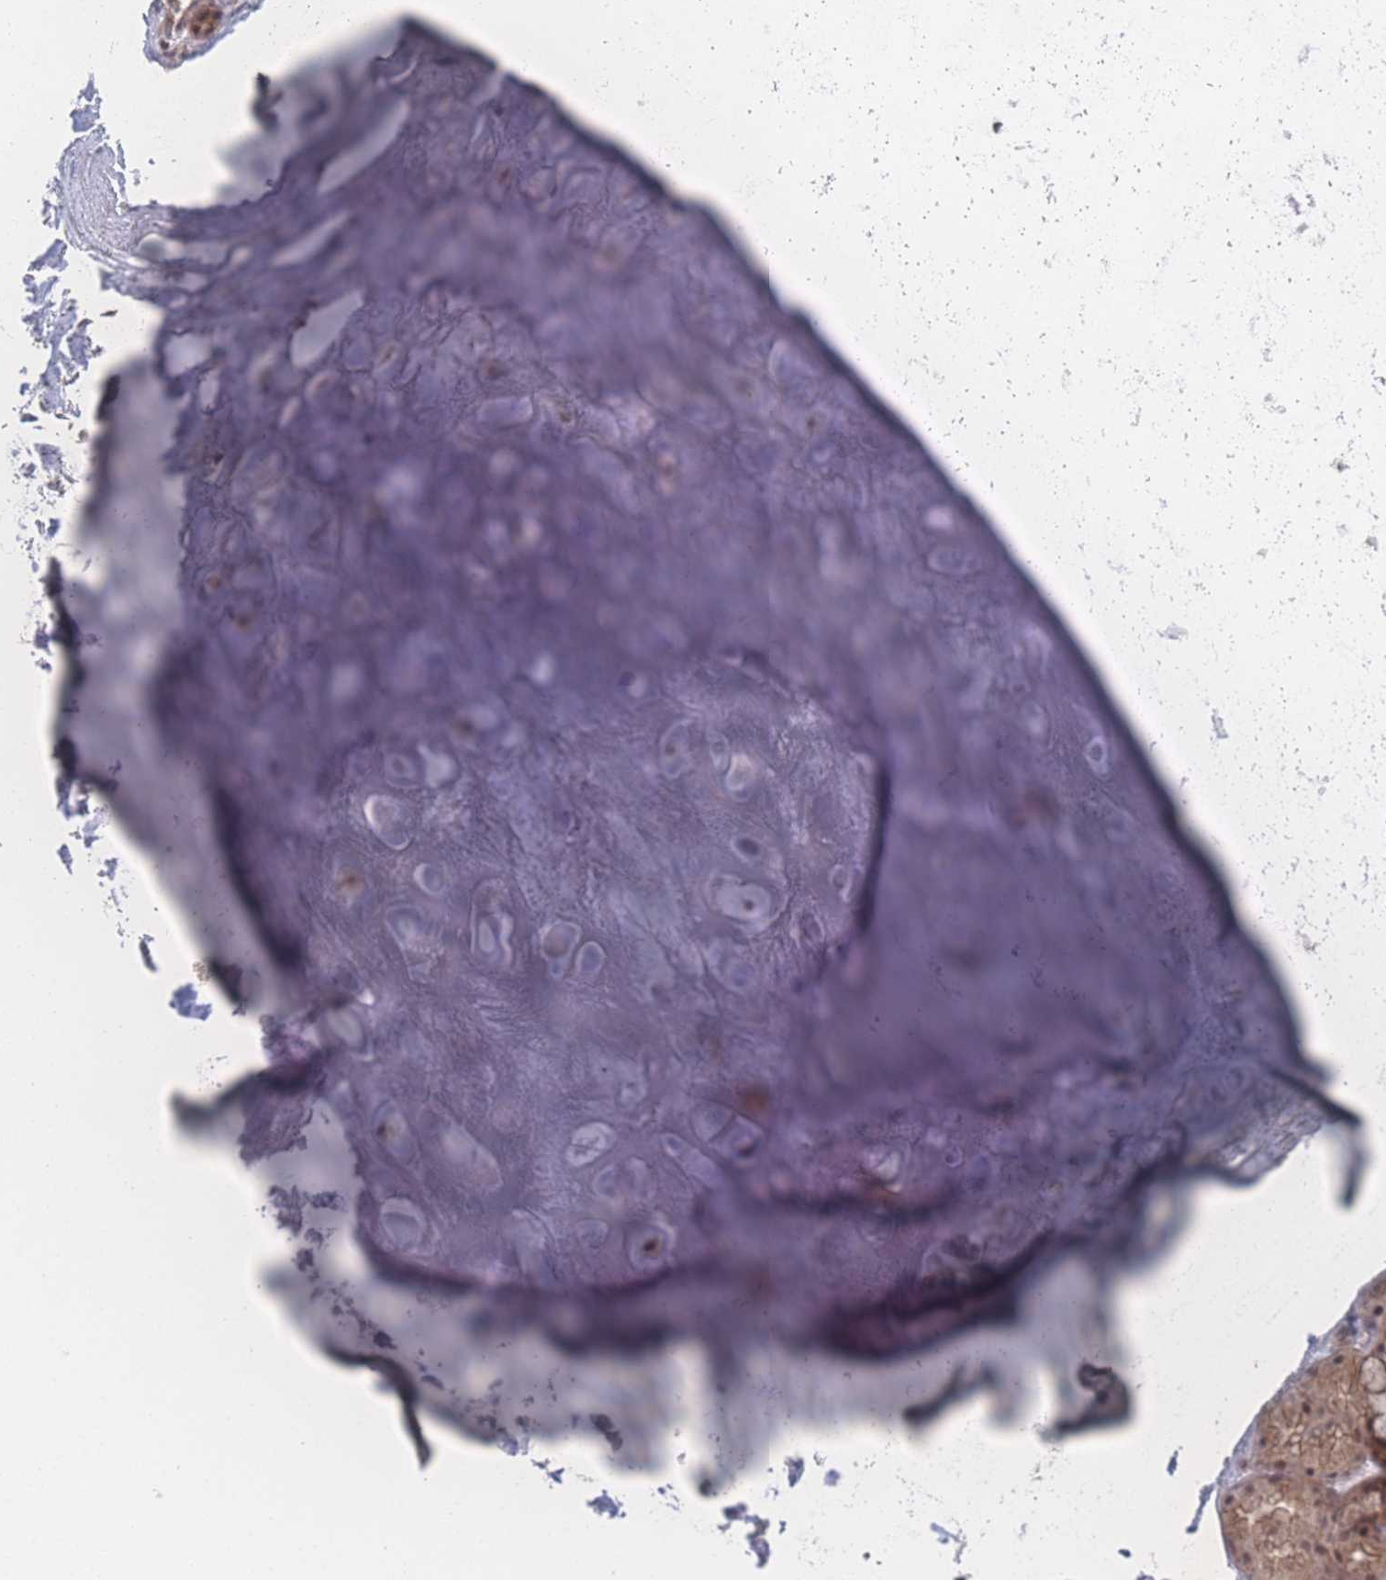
{"staining": {"intensity": "weak", "quantity": "<25%", "location": "cytoplasmic/membranous"}, "tissue": "soft tissue", "cell_type": "Chondrocytes", "image_type": "normal", "snomed": [{"axis": "morphology", "description": "Normal tissue, NOS"}, {"axis": "topography", "description": "Cartilage tissue"}], "caption": "Protein analysis of unremarkable soft tissue exhibits no significant staining in chondrocytes.", "gene": "NBEAL1", "patient": {"sex": "male", "age": 81}}